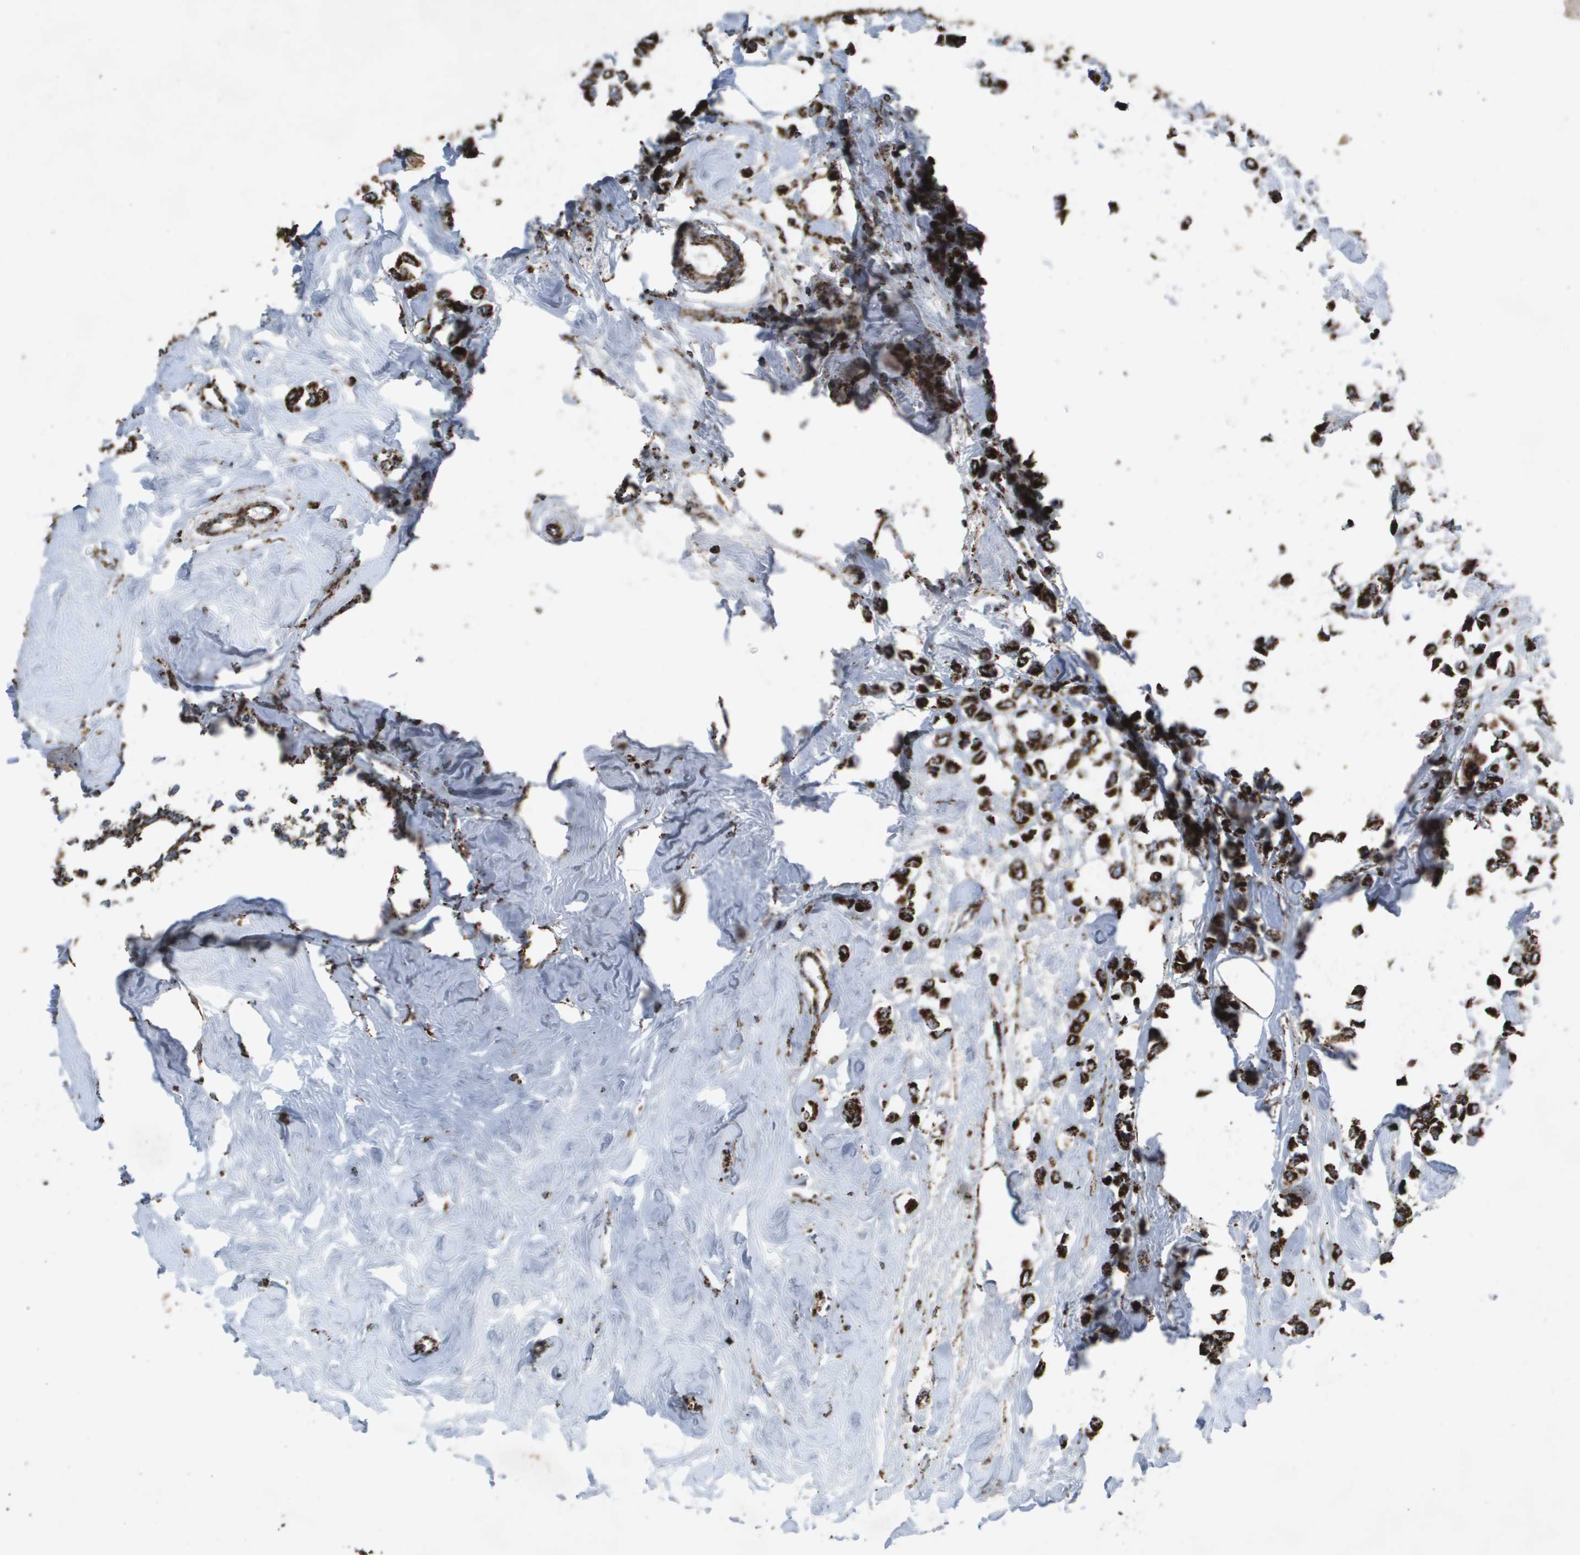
{"staining": {"intensity": "strong", "quantity": ">75%", "location": "cytoplasmic/membranous"}, "tissue": "breast cancer", "cell_type": "Tumor cells", "image_type": "cancer", "snomed": [{"axis": "morphology", "description": "Lobular carcinoma"}, {"axis": "topography", "description": "Breast"}], "caption": "A high-resolution photomicrograph shows IHC staining of breast cancer, which reveals strong cytoplasmic/membranous expression in approximately >75% of tumor cells.", "gene": "HSPE1", "patient": {"sex": "female", "age": 51}}